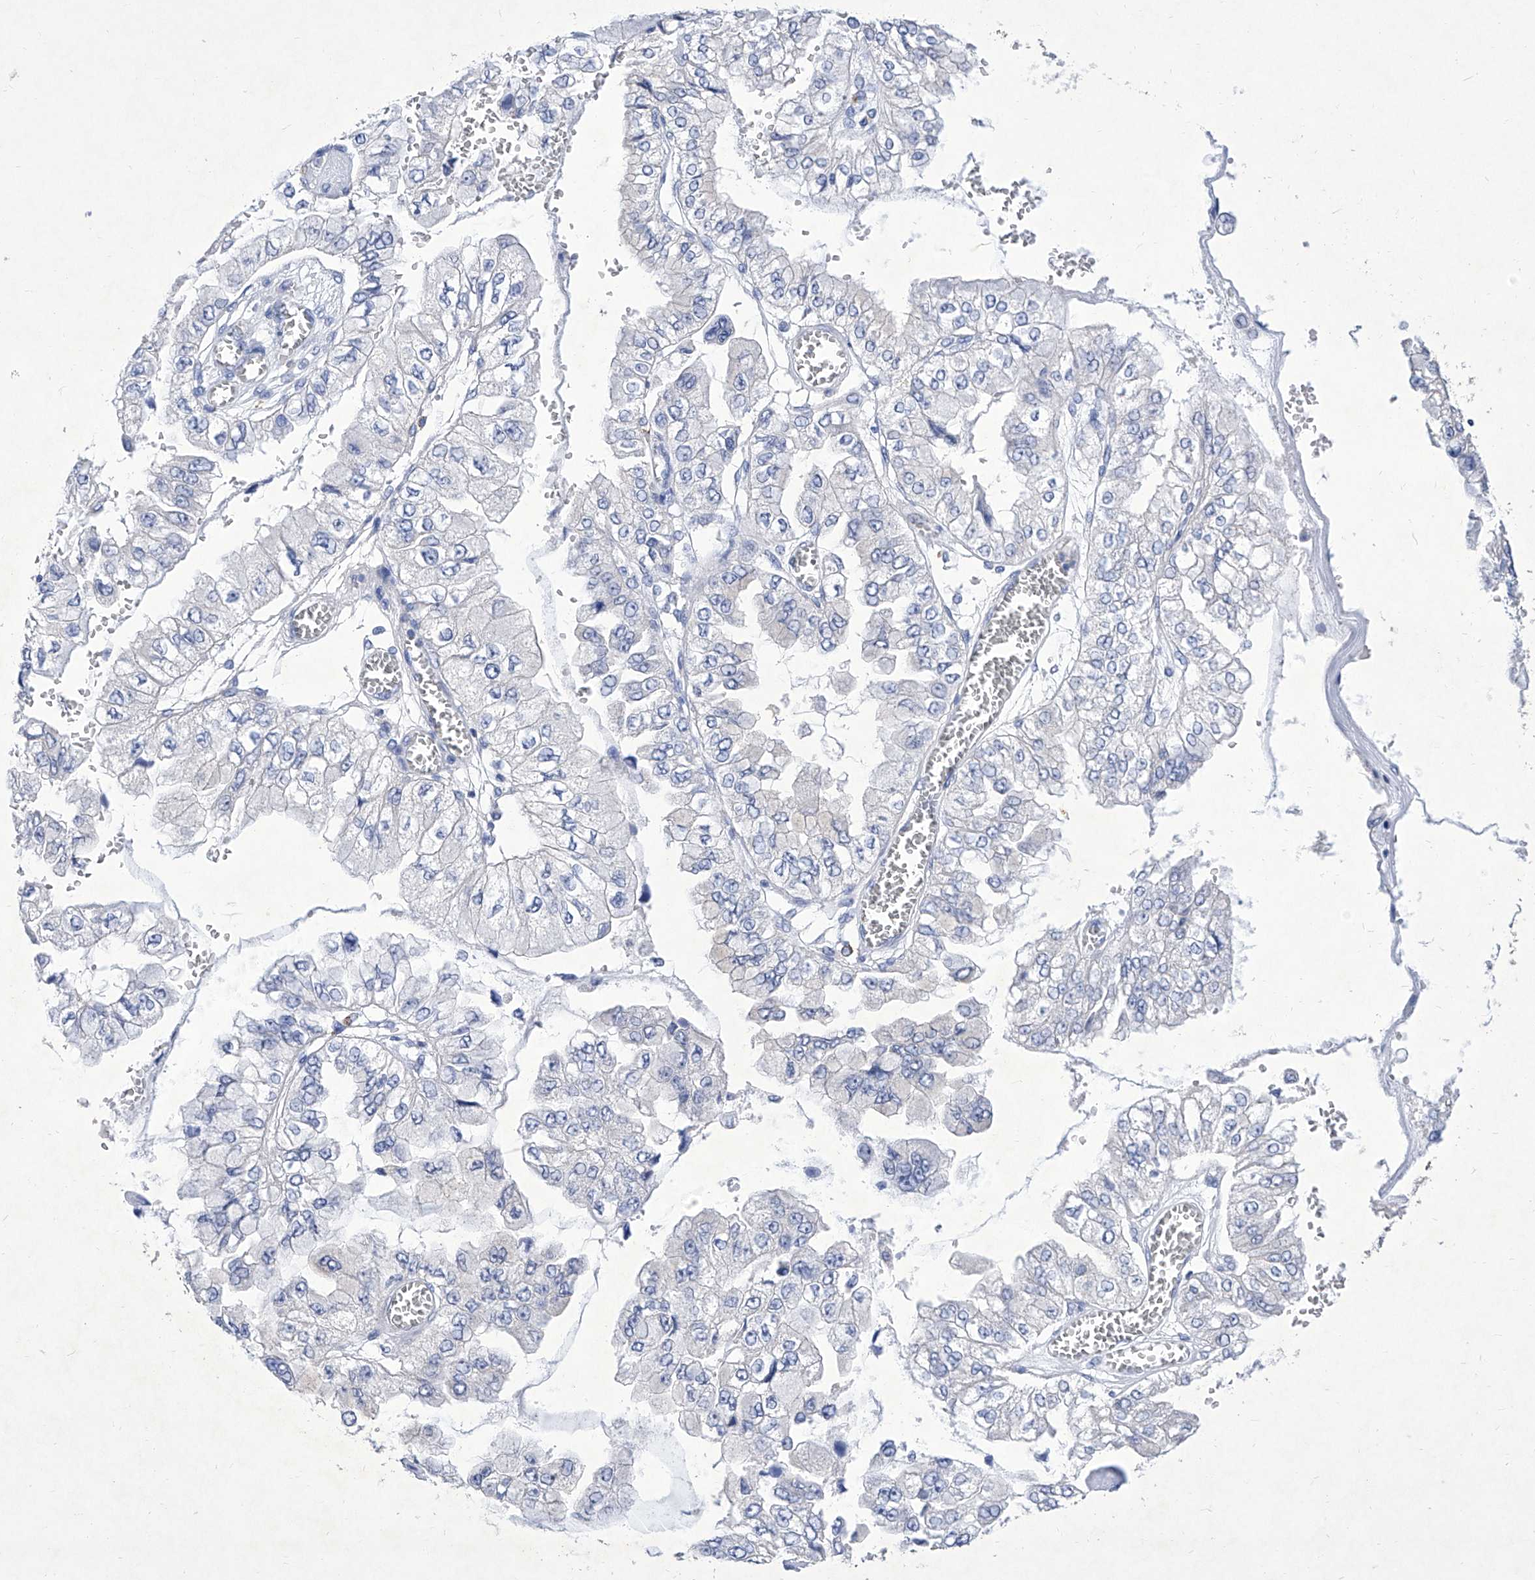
{"staining": {"intensity": "negative", "quantity": "none", "location": "none"}, "tissue": "liver cancer", "cell_type": "Tumor cells", "image_type": "cancer", "snomed": [{"axis": "morphology", "description": "Cholangiocarcinoma"}, {"axis": "topography", "description": "Liver"}], "caption": "Human liver cancer (cholangiocarcinoma) stained for a protein using immunohistochemistry (IHC) exhibits no positivity in tumor cells.", "gene": "IFNL2", "patient": {"sex": "female", "age": 79}}